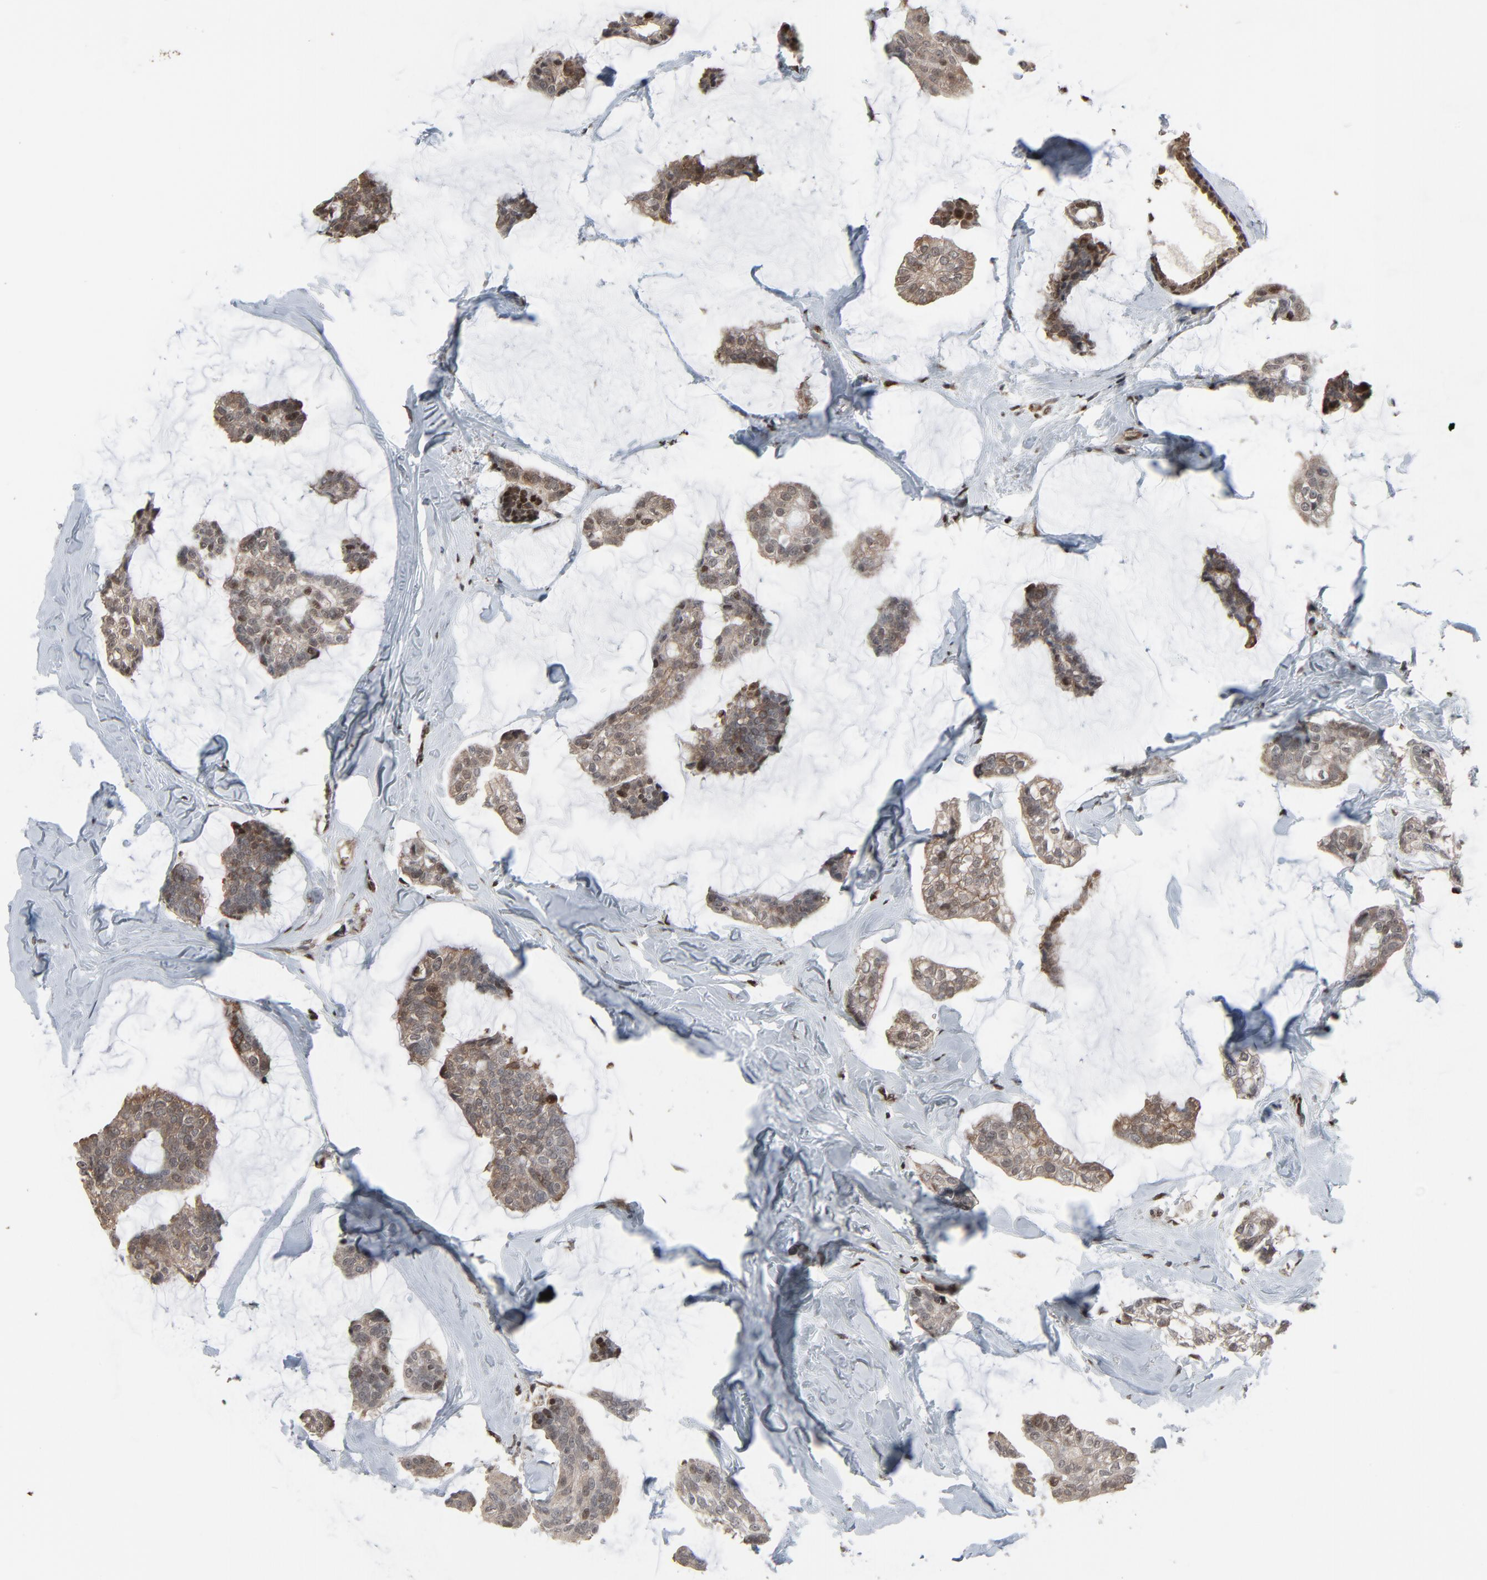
{"staining": {"intensity": "moderate", "quantity": "25%-75%", "location": "cytoplasmic/membranous,nuclear"}, "tissue": "breast cancer", "cell_type": "Tumor cells", "image_type": "cancer", "snomed": [{"axis": "morphology", "description": "Duct carcinoma"}, {"axis": "topography", "description": "Breast"}], "caption": "Immunohistochemical staining of human breast invasive ductal carcinoma reveals medium levels of moderate cytoplasmic/membranous and nuclear staining in approximately 25%-75% of tumor cells.", "gene": "MEIS2", "patient": {"sex": "female", "age": 93}}